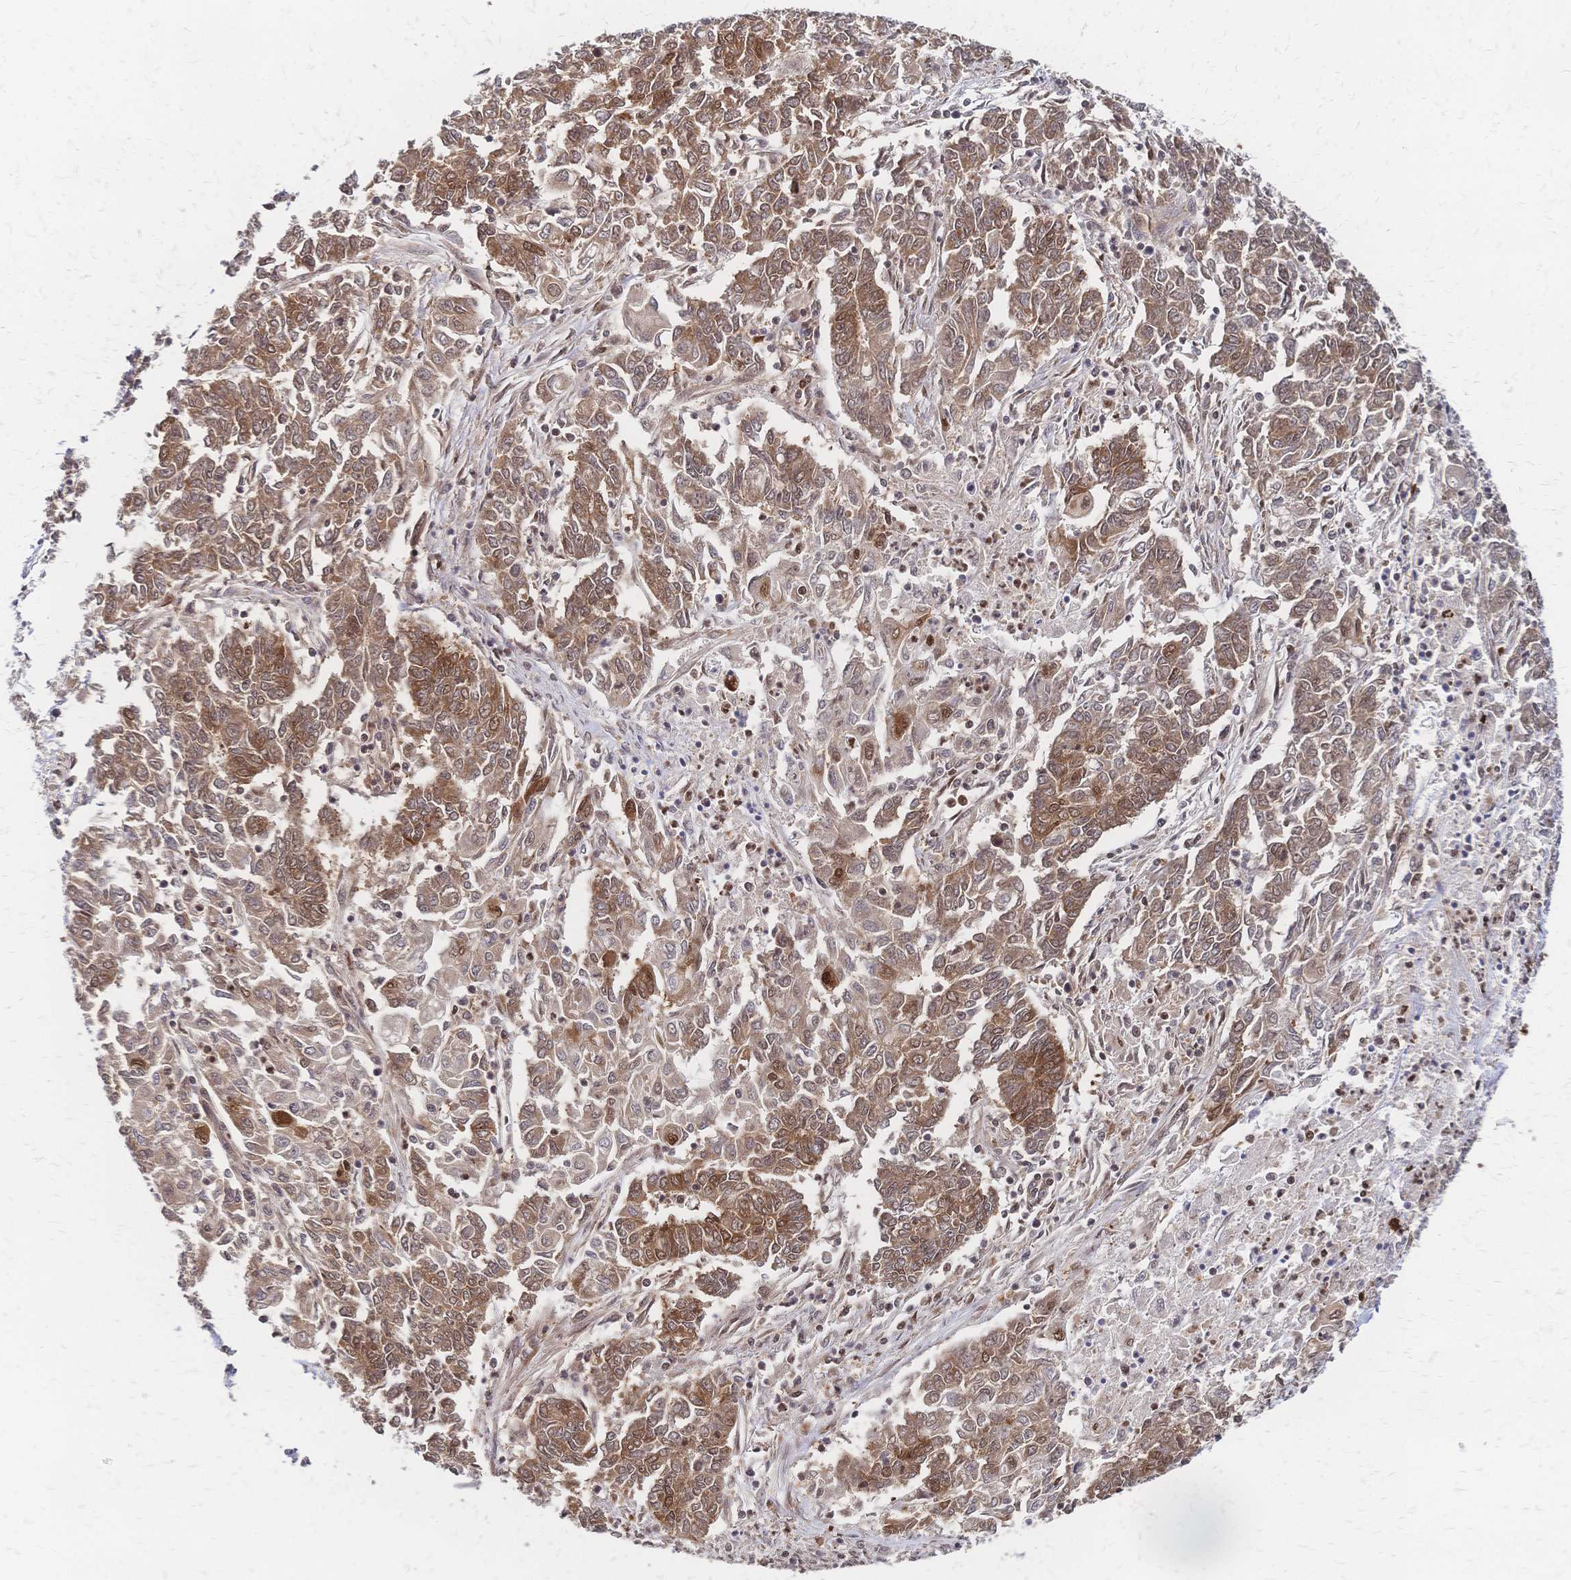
{"staining": {"intensity": "strong", "quantity": ">75%", "location": "cytoplasmic/membranous,nuclear"}, "tissue": "endometrial cancer", "cell_type": "Tumor cells", "image_type": "cancer", "snomed": [{"axis": "morphology", "description": "Adenocarcinoma, NOS"}, {"axis": "topography", "description": "Endometrium"}], "caption": "A high-resolution image shows immunohistochemistry staining of endometrial cancer (adenocarcinoma), which demonstrates strong cytoplasmic/membranous and nuclear expression in approximately >75% of tumor cells.", "gene": "HDGF", "patient": {"sex": "female", "age": 54}}